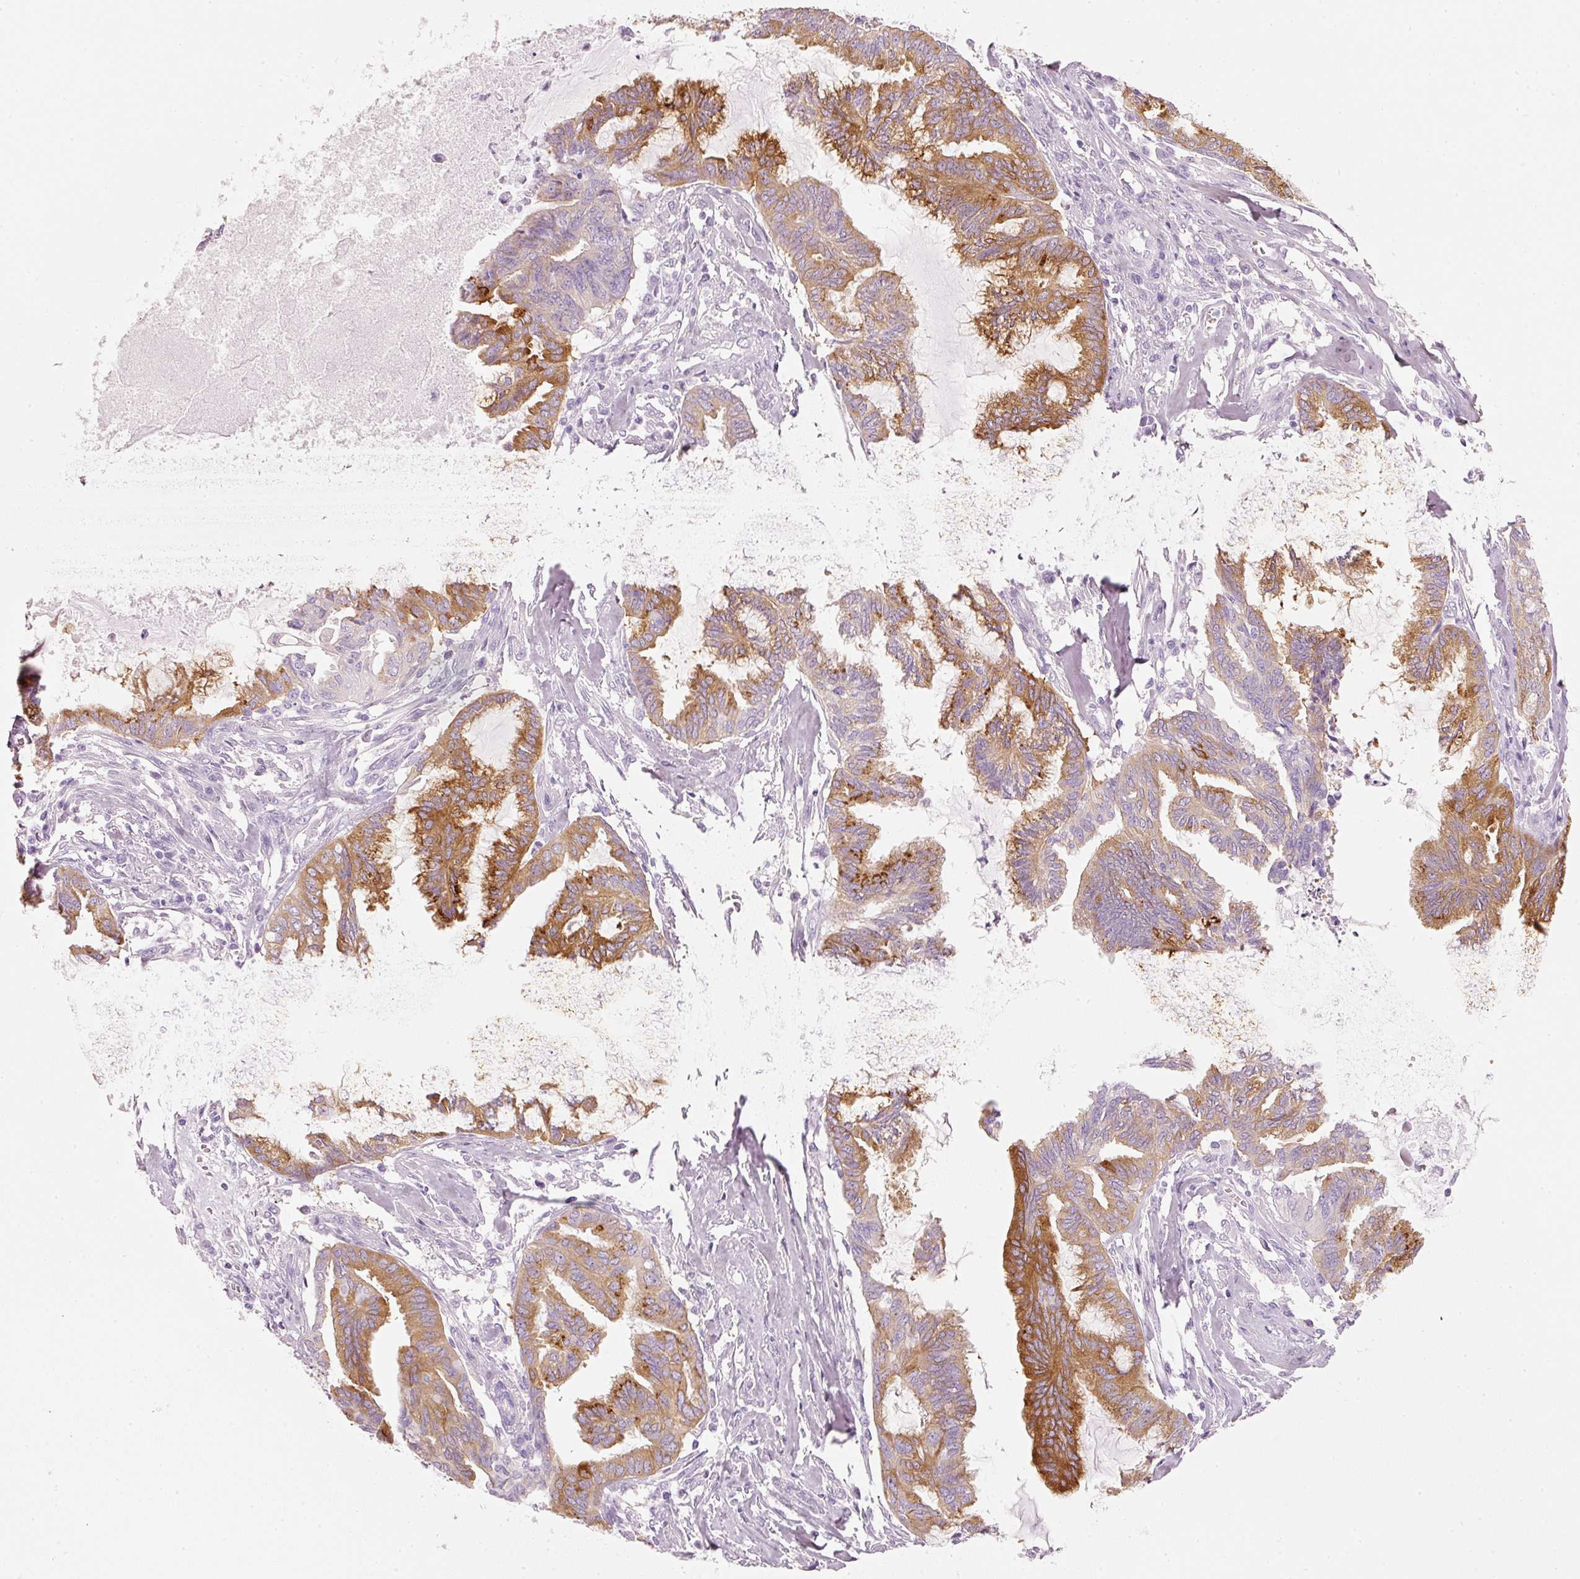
{"staining": {"intensity": "moderate", "quantity": "25%-75%", "location": "cytoplasmic/membranous"}, "tissue": "endometrial cancer", "cell_type": "Tumor cells", "image_type": "cancer", "snomed": [{"axis": "morphology", "description": "Adenocarcinoma, NOS"}, {"axis": "topography", "description": "Endometrium"}], "caption": "The histopathology image exhibits staining of endometrial adenocarcinoma, revealing moderate cytoplasmic/membranous protein expression (brown color) within tumor cells.", "gene": "PDXDC1", "patient": {"sex": "female", "age": 86}}